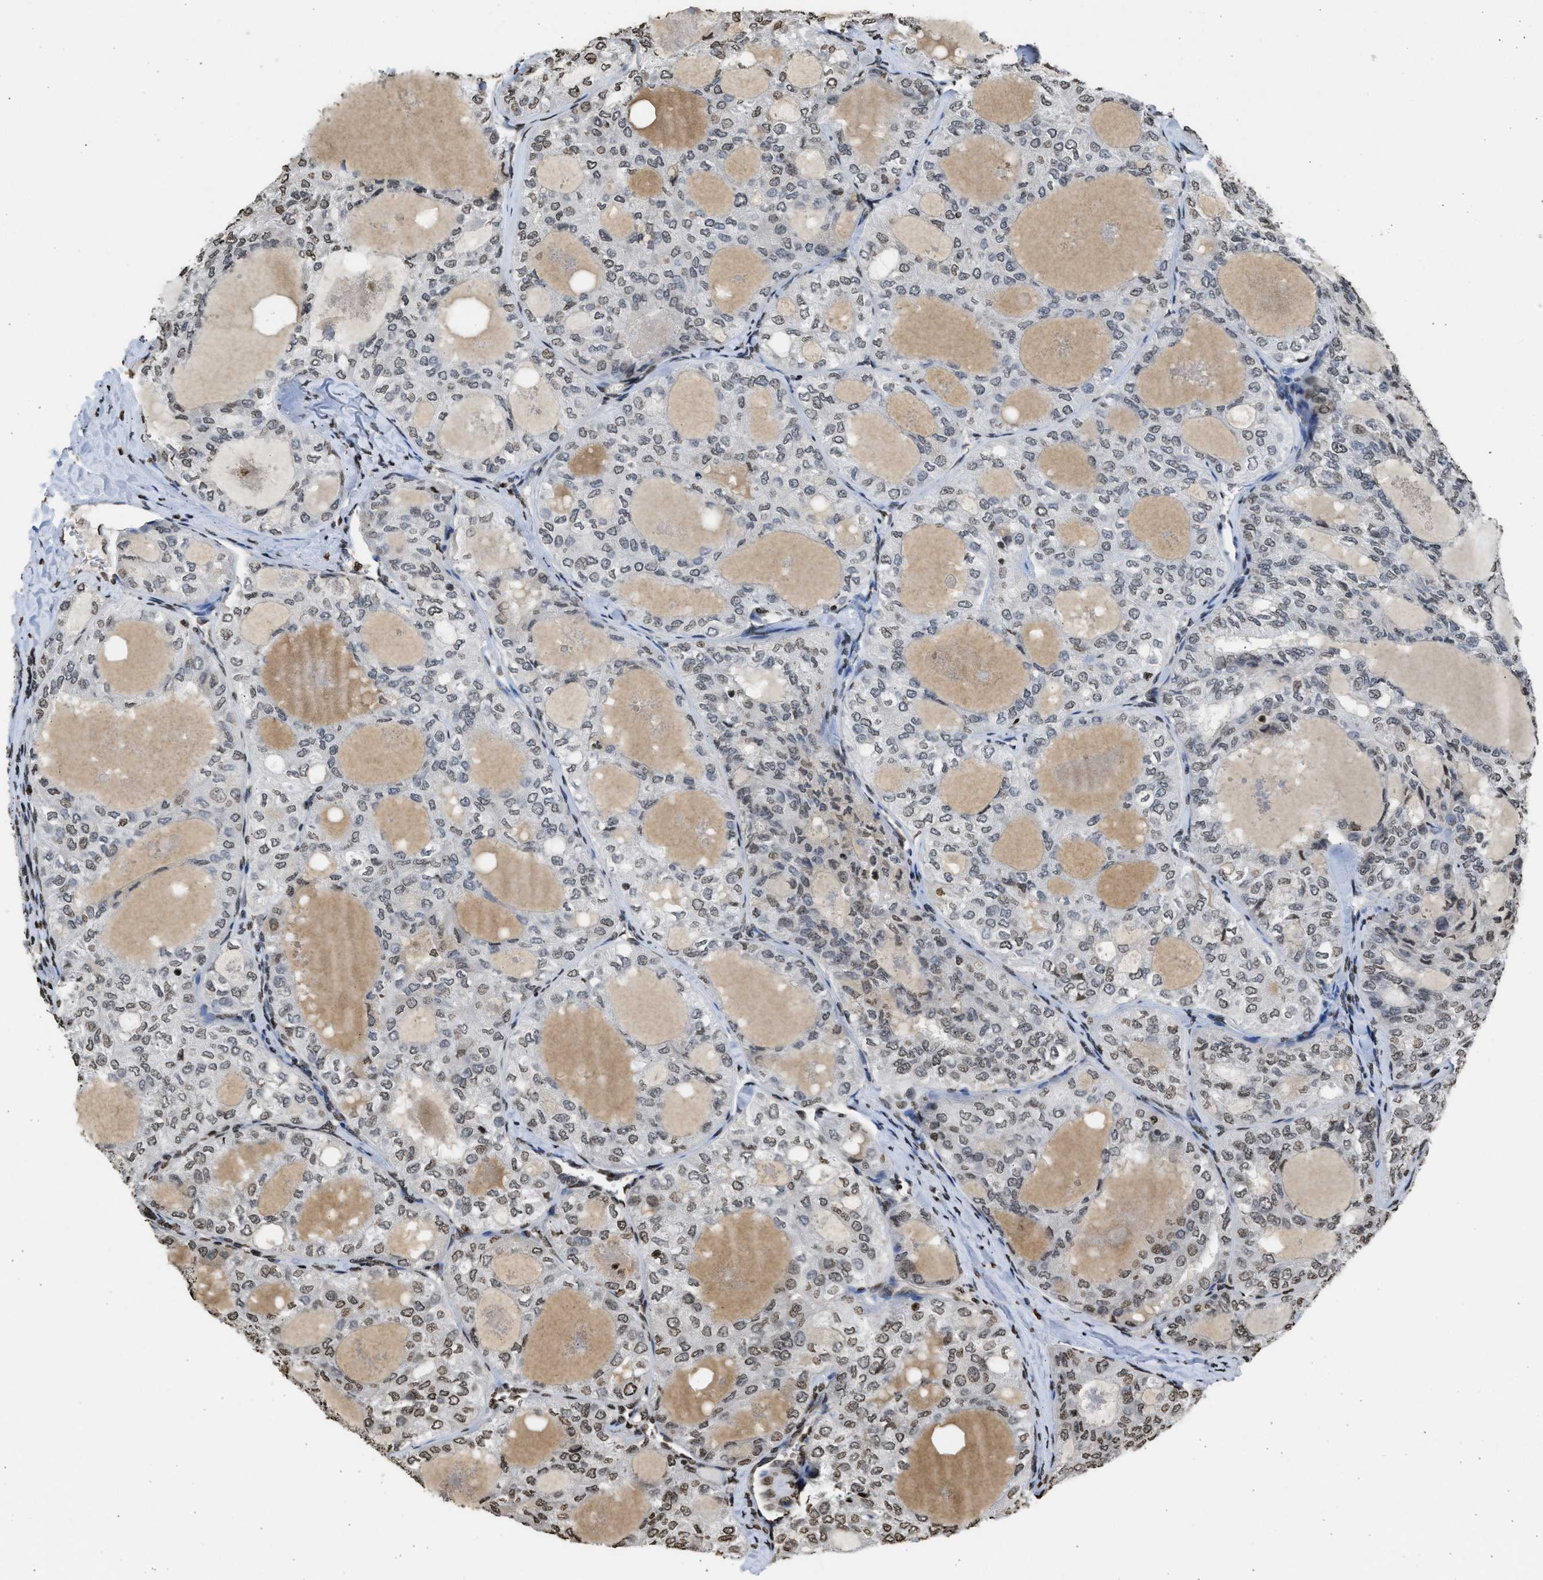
{"staining": {"intensity": "weak", "quantity": "25%-75%", "location": "nuclear"}, "tissue": "thyroid cancer", "cell_type": "Tumor cells", "image_type": "cancer", "snomed": [{"axis": "morphology", "description": "Follicular adenoma carcinoma, NOS"}, {"axis": "topography", "description": "Thyroid gland"}], "caption": "There is low levels of weak nuclear positivity in tumor cells of thyroid cancer, as demonstrated by immunohistochemical staining (brown color).", "gene": "RRAGC", "patient": {"sex": "male", "age": 75}}